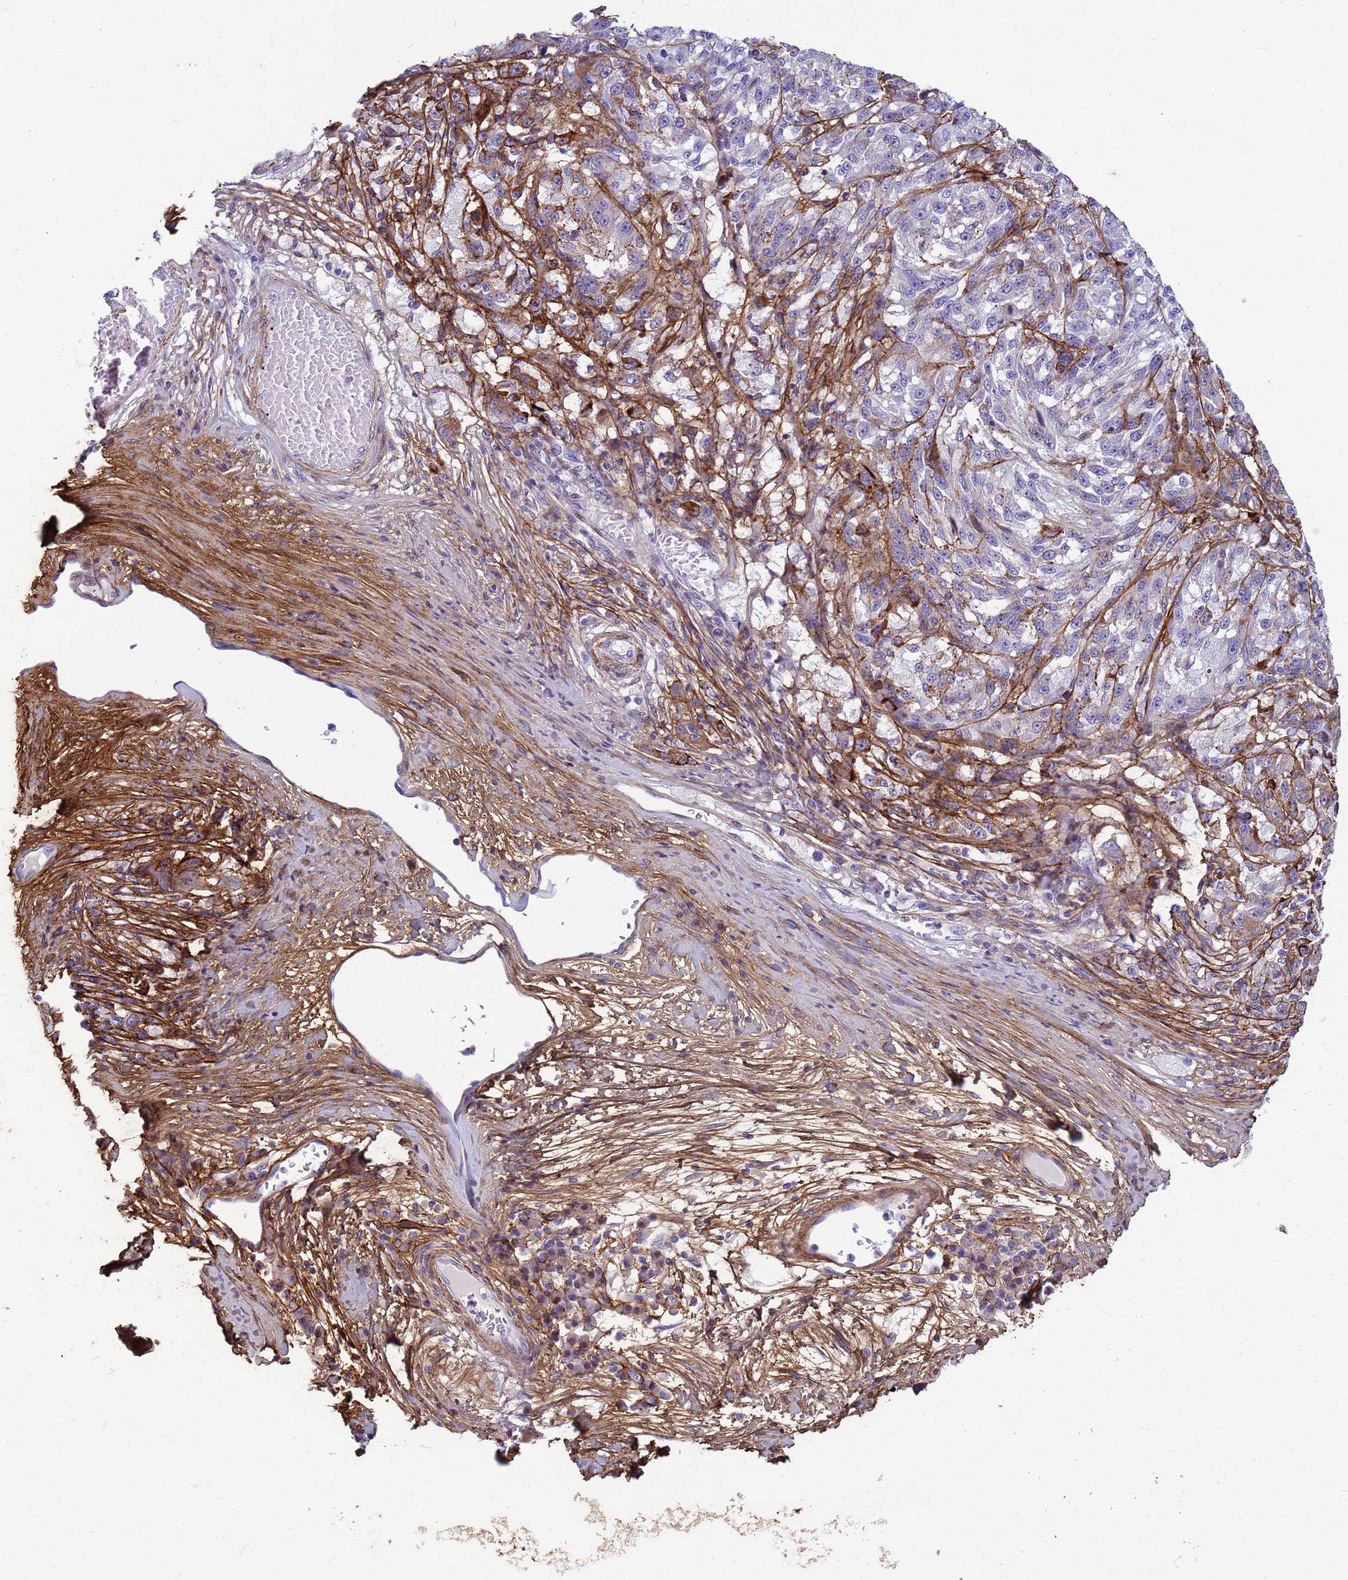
{"staining": {"intensity": "negative", "quantity": "none", "location": "none"}, "tissue": "melanoma", "cell_type": "Tumor cells", "image_type": "cancer", "snomed": [{"axis": "morphology", "description": "Malignant melanoma, NOS"}, {"axis": "topography", "description": "Skin"}], "caption": "Immunohistochemical staining of melanoma displays no significant staining in tumor cells.", "gene": "P2RX7", "patient": {"sex": "male", "age": 53}}